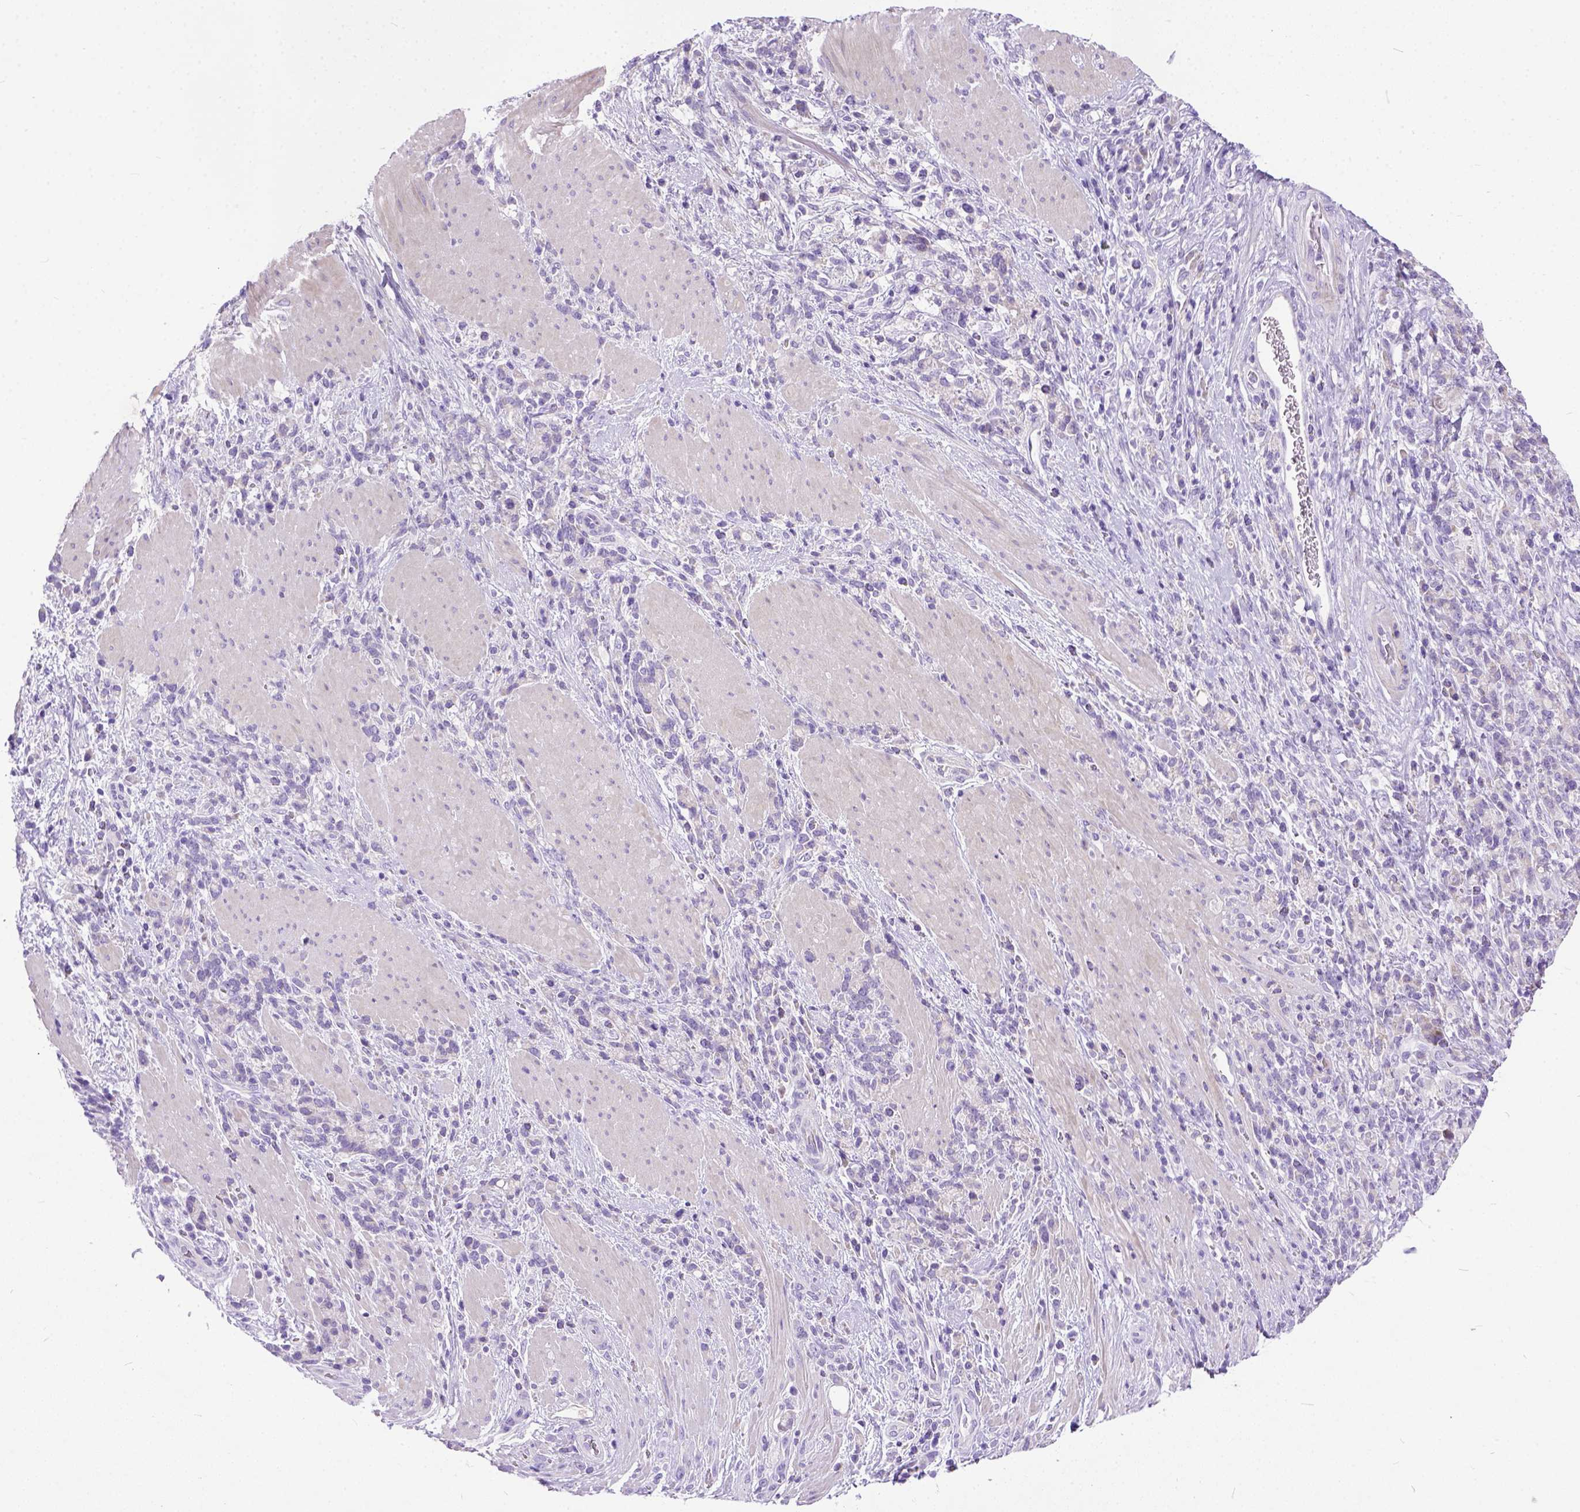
{"staining": {"intensity": "negative", "quantity": "none", "location": "none"}, "tissue": "stomach cancer", "cell_type": "Tumor cells", "image_type": "cancer", "snomed": [{"axis": "morphology", "description": "Adenocarcinoma, NOS"}, {"axis": "topography", "description": "Stomach"}], "caption": "Stomach cancer was stained to show a protein in brown. There is no significant positivity in tumor cells.", "gene": "PLK5", "patient": {"sex": "female", "age": 57}}